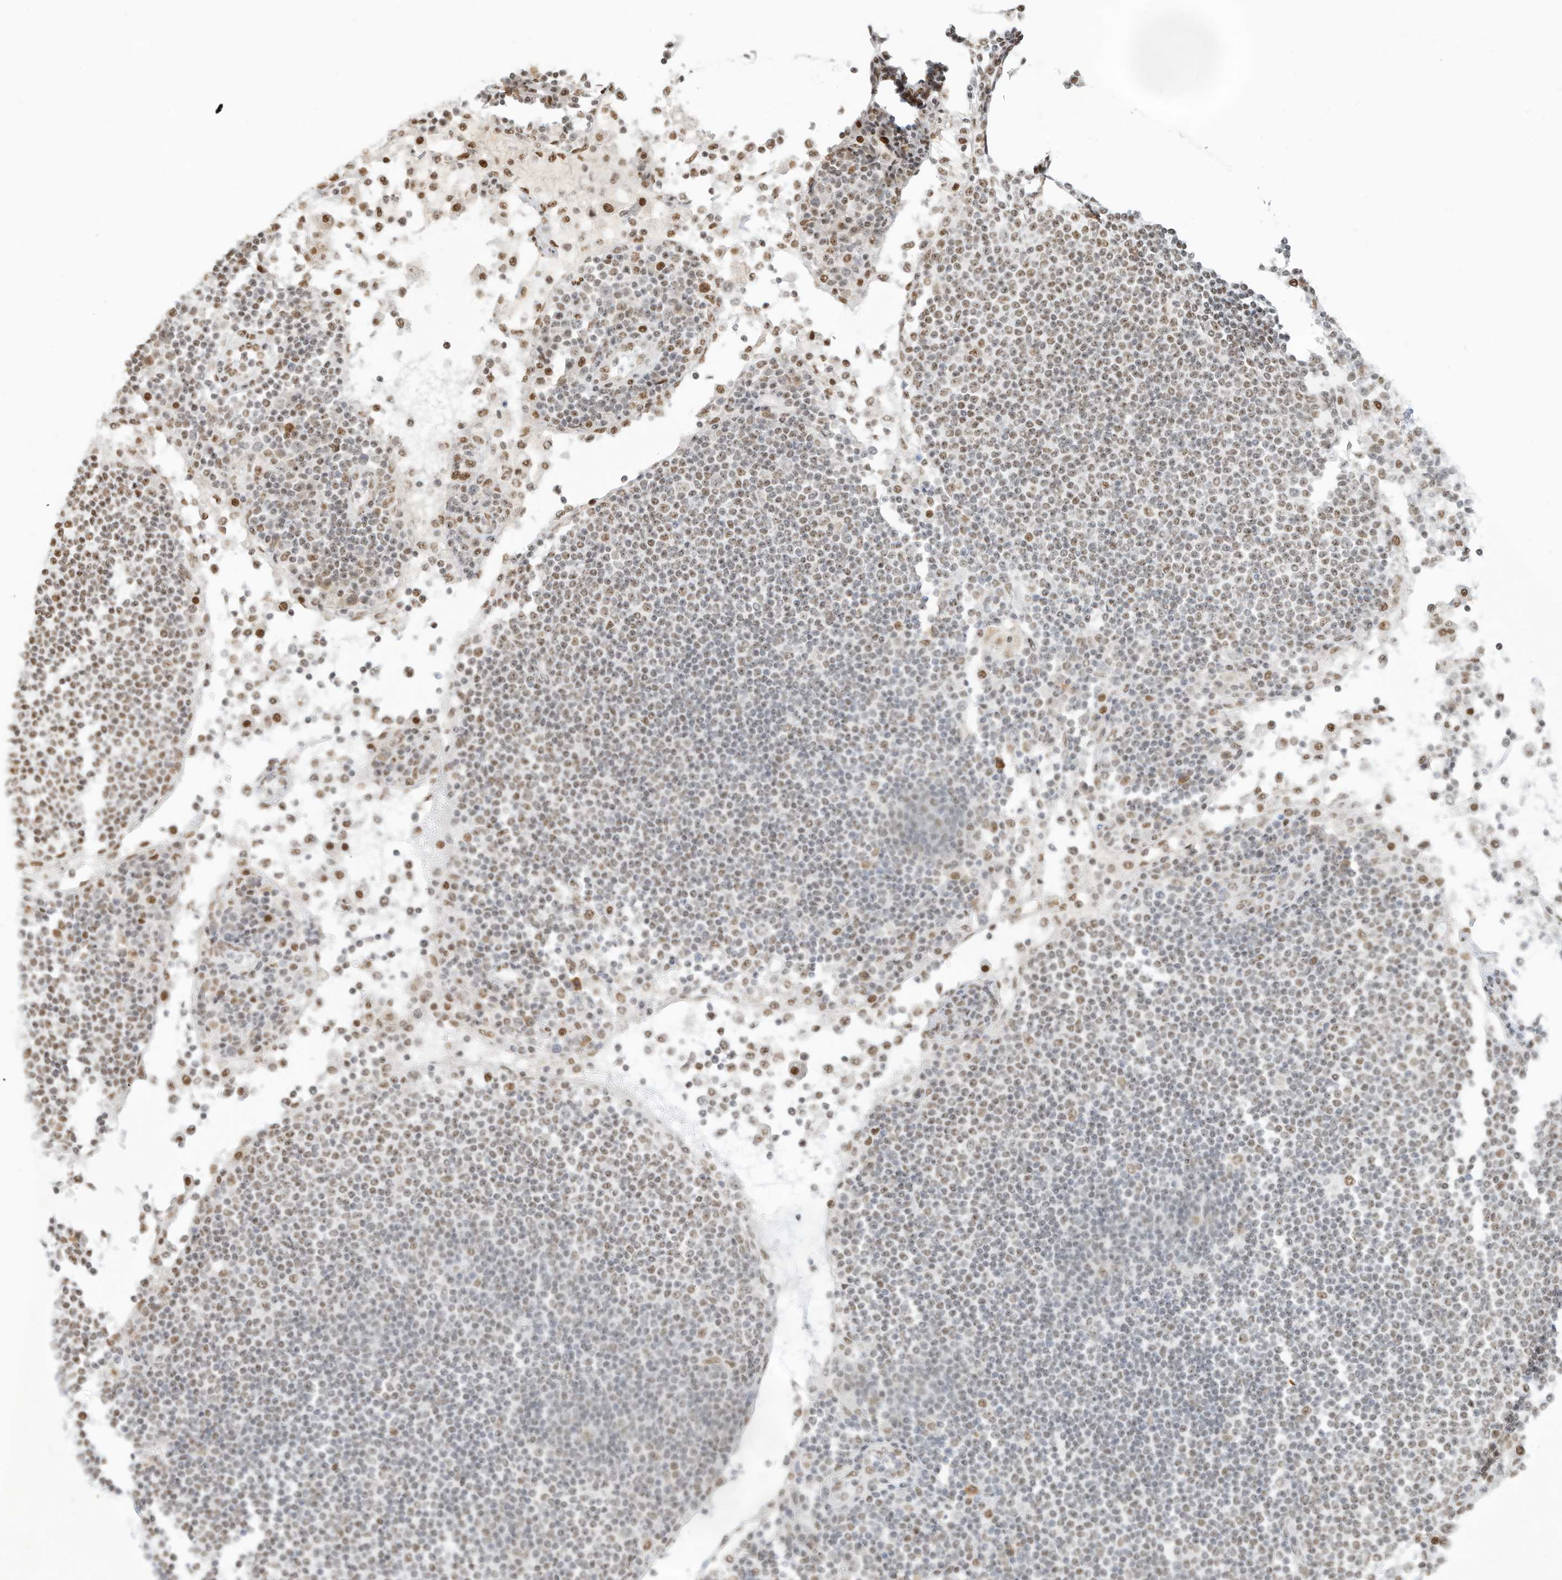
{"staining": {"intensity": "weak", "quantity": "<25%", "location": "nuclear"}, "tissue": "lymph node", "cell_type": "Germinal center cells", "image_type": "normal", "snomed": [{"axis": "morphology", "description": "Normal tissue, NOS"}, {"axis": "topography", "description": "Lymph node"}], "caption": "The micrograph displays no significant positivity in germinal center cells of lymph node.", "gene": "NHSL1", "patient": {"sex": "female", "age": 53}}